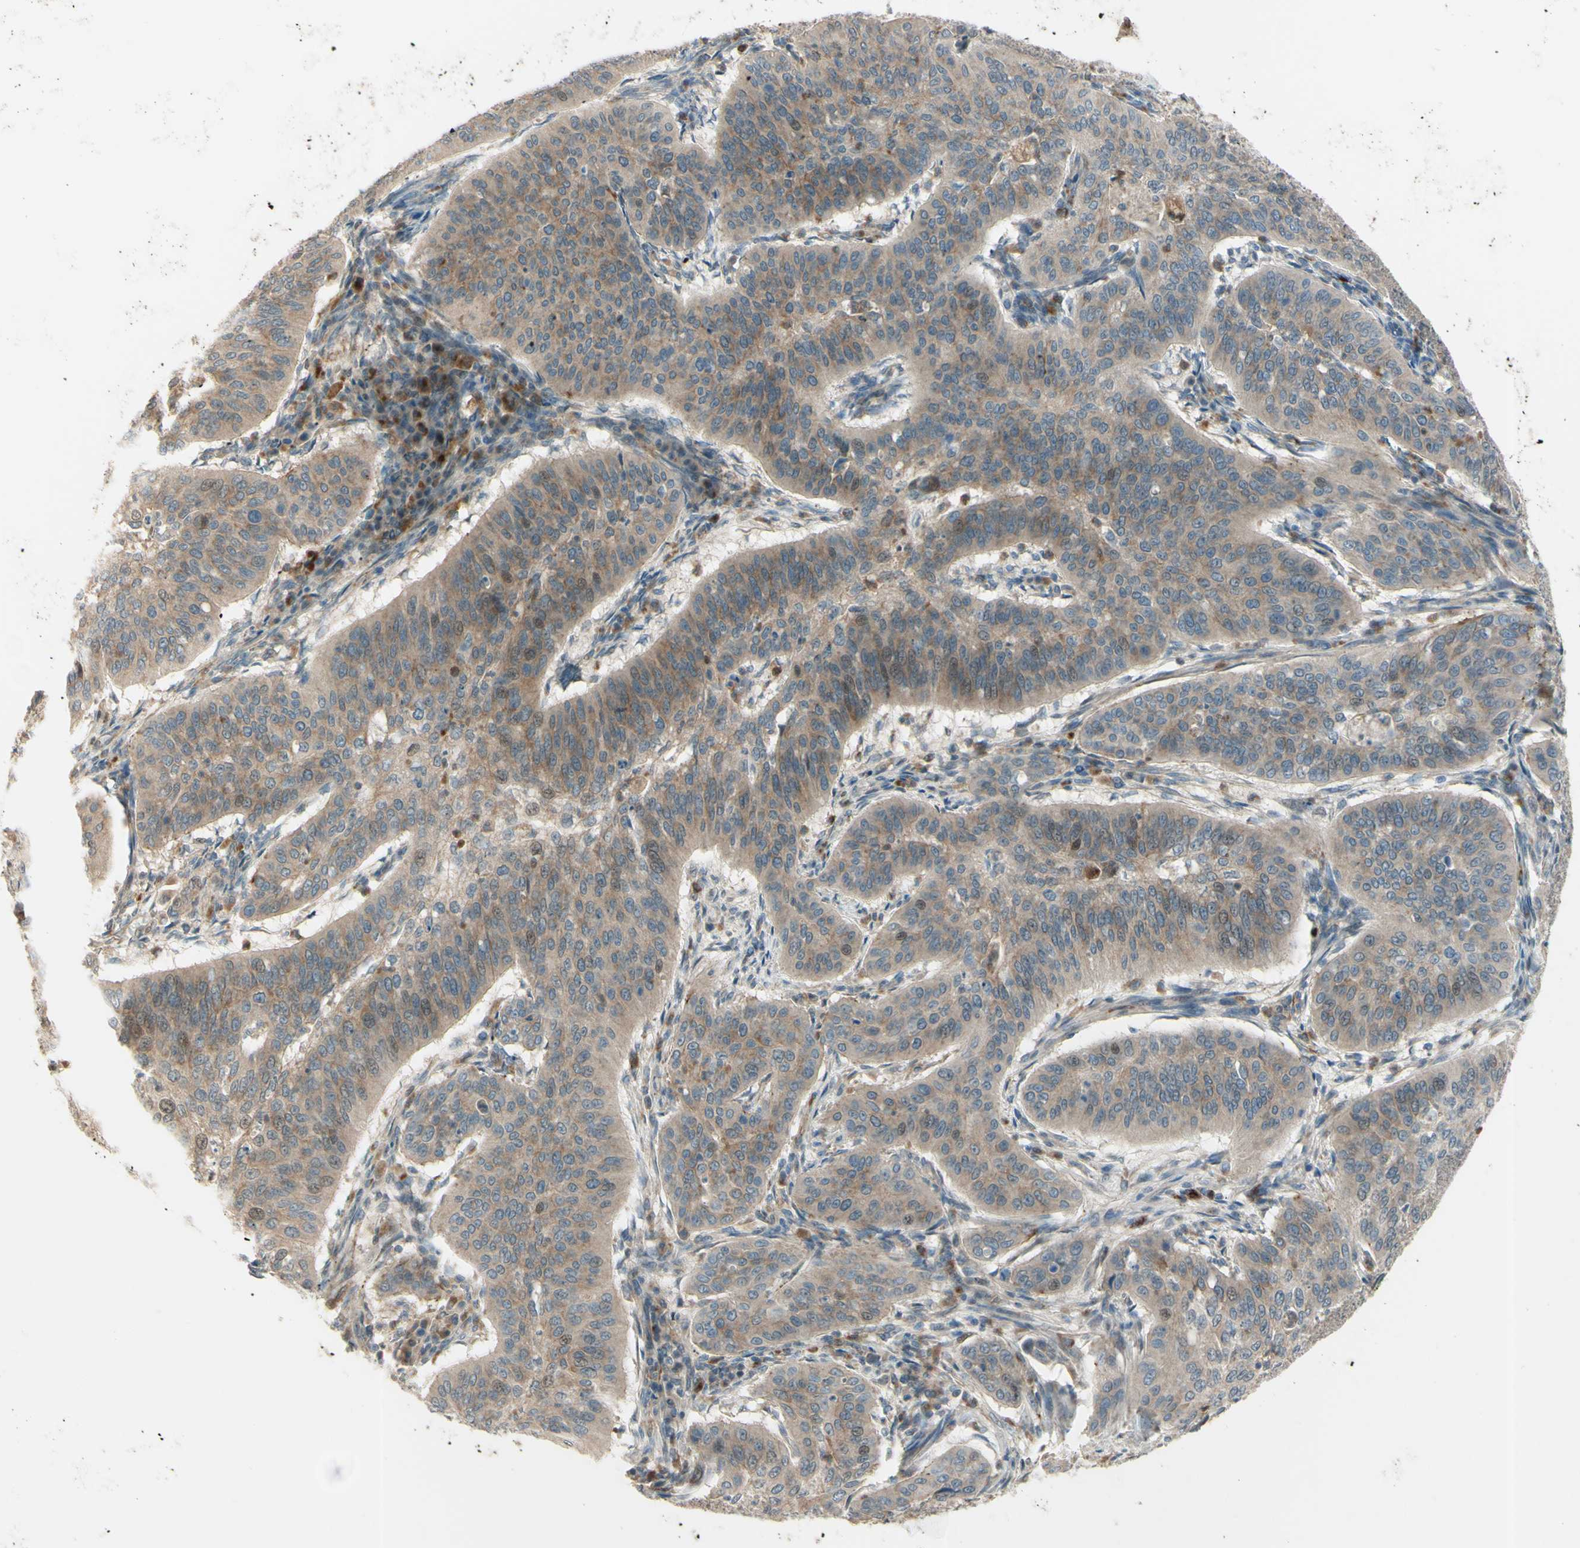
{"staining": {"intensity": "moderate", "quantity": ">75%", "location": "cytoplasmic/membranous"}, "tissue": "cervical cancer", "cell_type": "Tumor cells", "image_type": "cancer", "snomed": [{"axis": "morphology", "description": "Normal tissue, NOS"}, {"axis": "morphology", "description": "Squamous cell carcinoma, NOS"}, {"axis": "topography", "description": "Cervix"}], "caption": "Immunohistochemistry (IHC) photomicrograph of human cervical cancer (squamous cell carcinoma) stained for a protein (brown), which displays medium levels of moderate cytoplasmic/membranous staining in approximately >75% of tumor cells.", "gene": "LMTK2", "patient": {"sex": "female", "age": 39}}